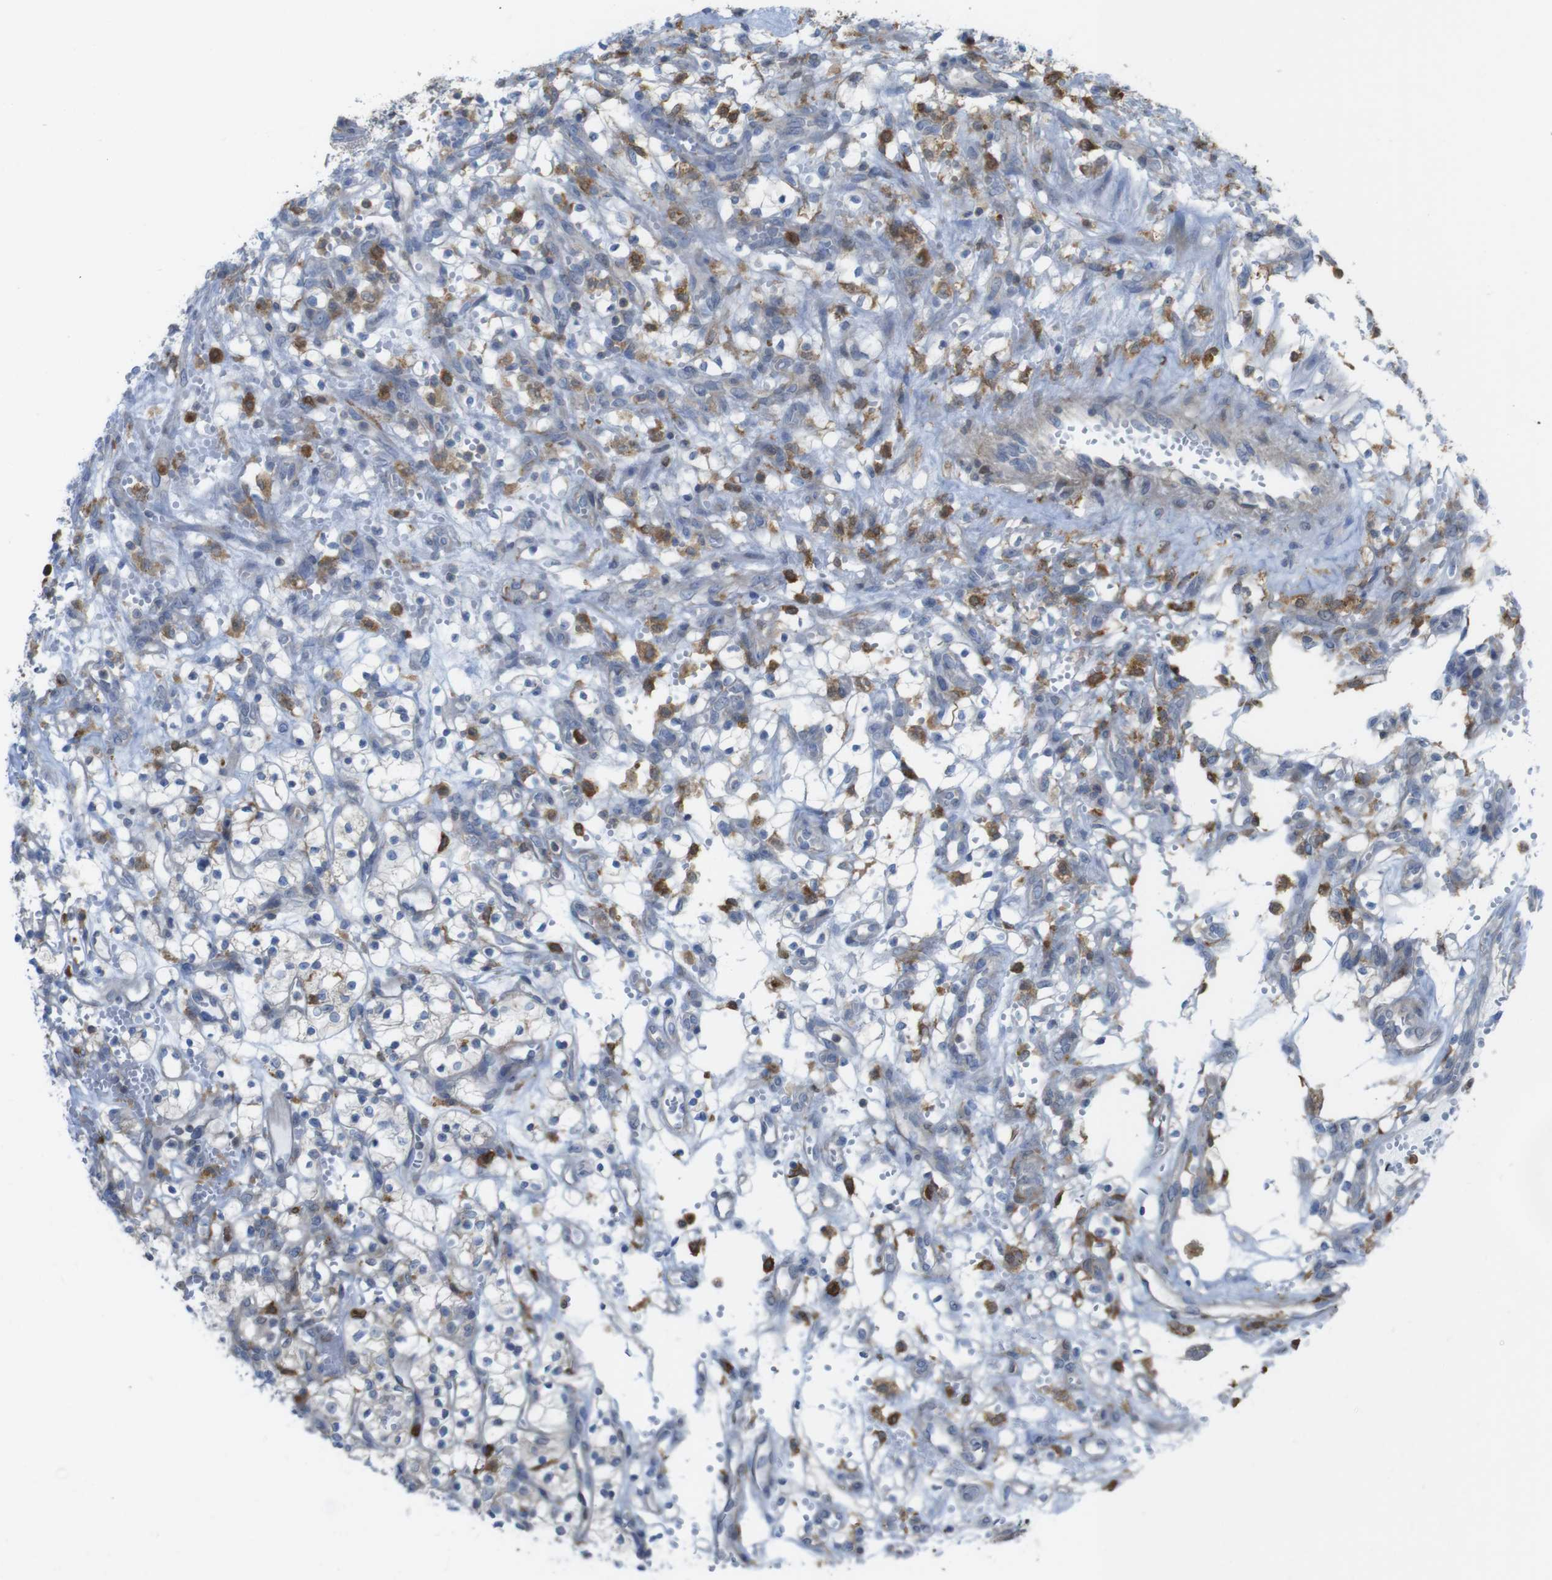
{"staining": {"intensity": "moderate", "quantity": "<25%", "location": "cytoplasmic/membranous"}, "tissue": "renal cancer", "cell_type": "Tumor cells", "image_type": "cancer", "snomed": [{"axis": "morphology", "description": "Adenocarcinoma, NOS"}, {"axis": "topography", "description": "Kidney"}], "caption": "A low amount of moderate cytoplasmic/membranous positivity is present in about <25% of tumor cells in renal cancer (adenocarcinoma) tissue. The staining is performed using DAB brown chromogen to label protein expression. The nuclei are counter-stained blue using hematoxylin.", "gene": "PRKCD", "patient": {"sex": "female", "age": 57}}